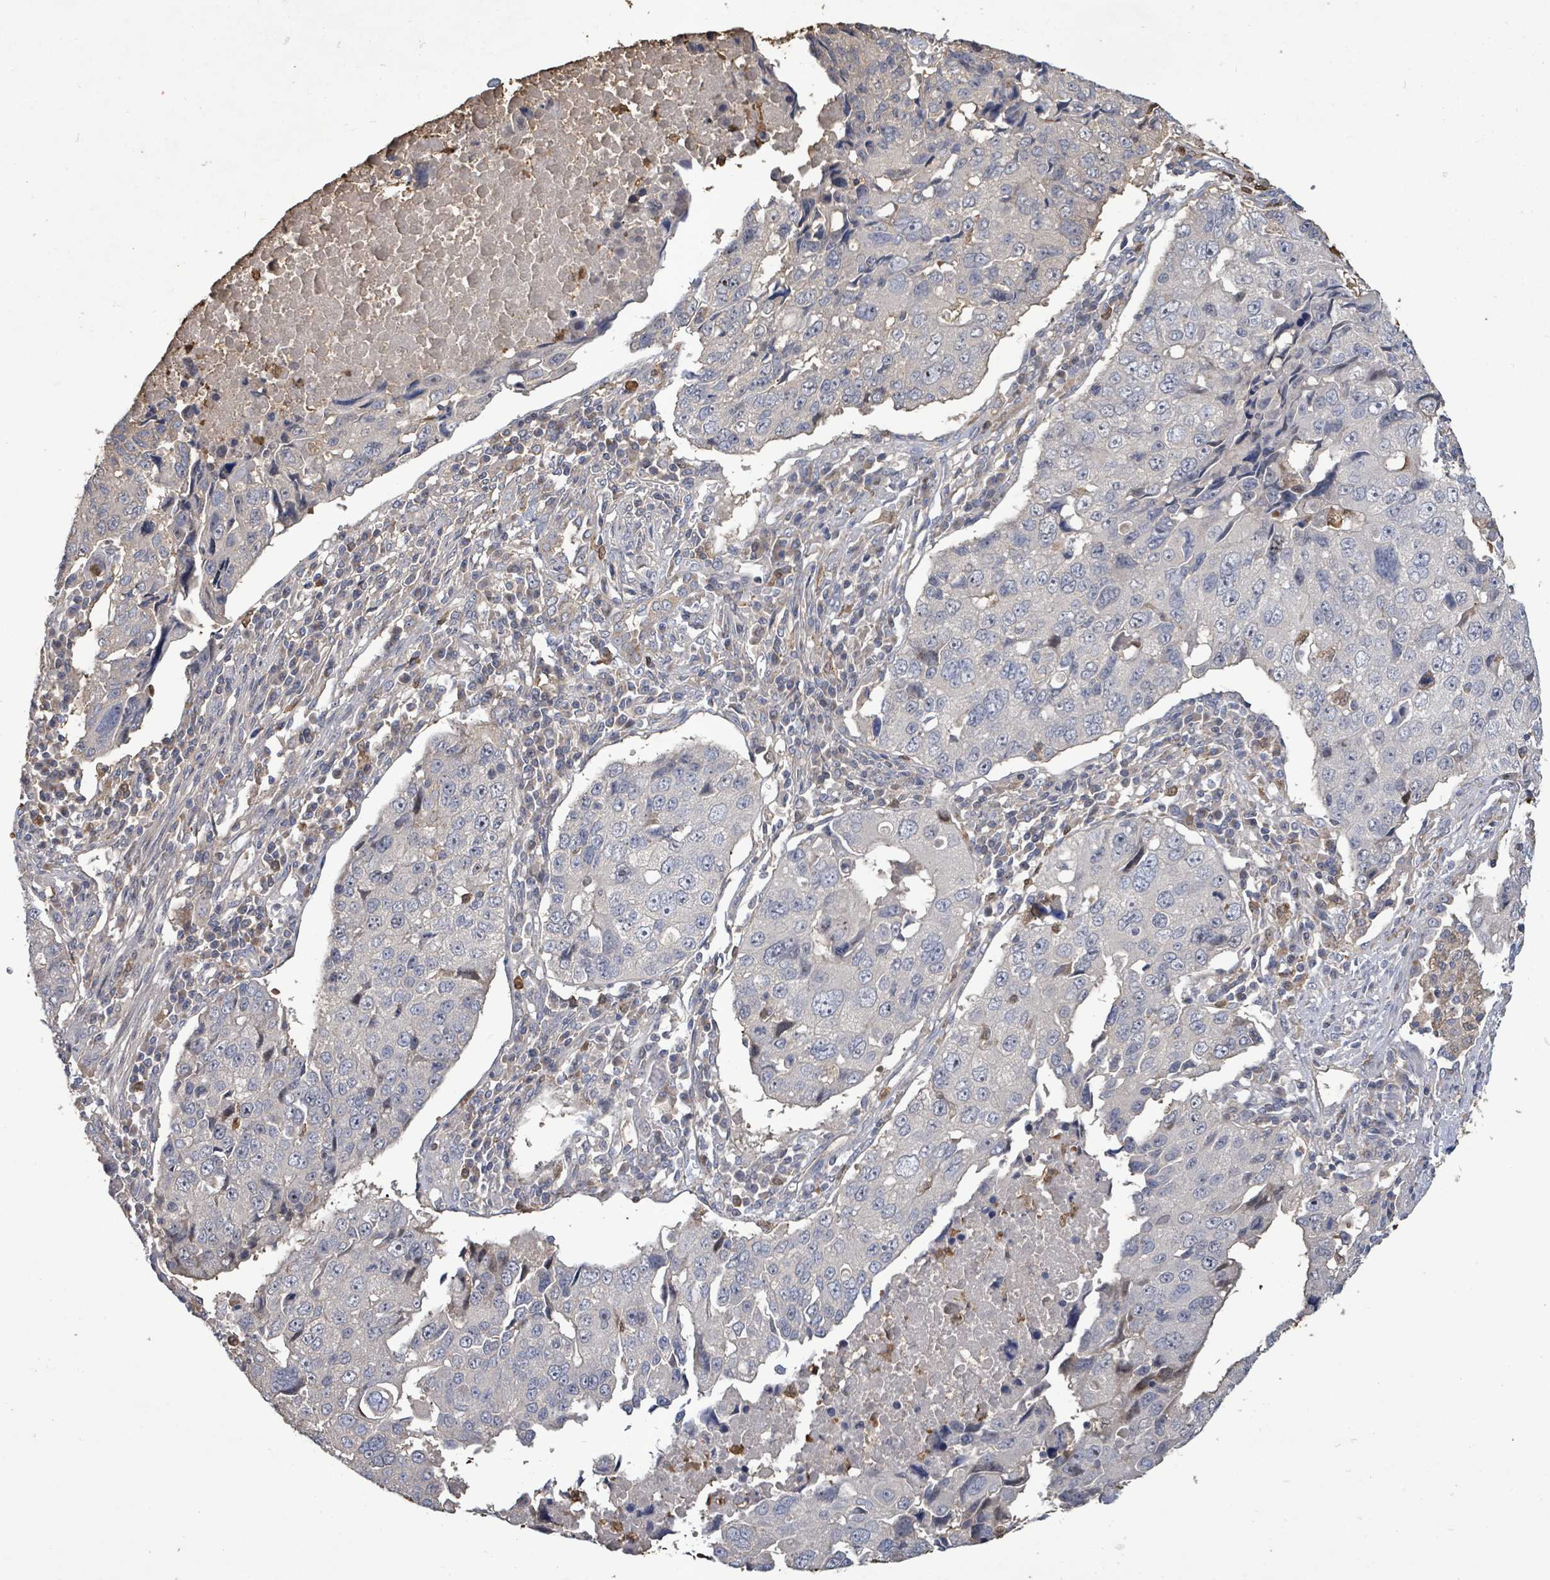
{"staining": {"intensity": "negative", "quantity": "none", "location": "none"}, "tissue": "lung cancer", "cell_type": "Tumor cells", "image_type": "cancer", "snomed": [{"axis": "morphology", "description": "Squamous cell carcinoma, NOS"}, {"axis": "topography", "description": "Lung"}], "caption": "The photomicrograph shows no staining of tumor cells in squamous cell carcinoma (lung).", "gene": "FAM210A", "patient": {"sex": "female", "age": 66}}